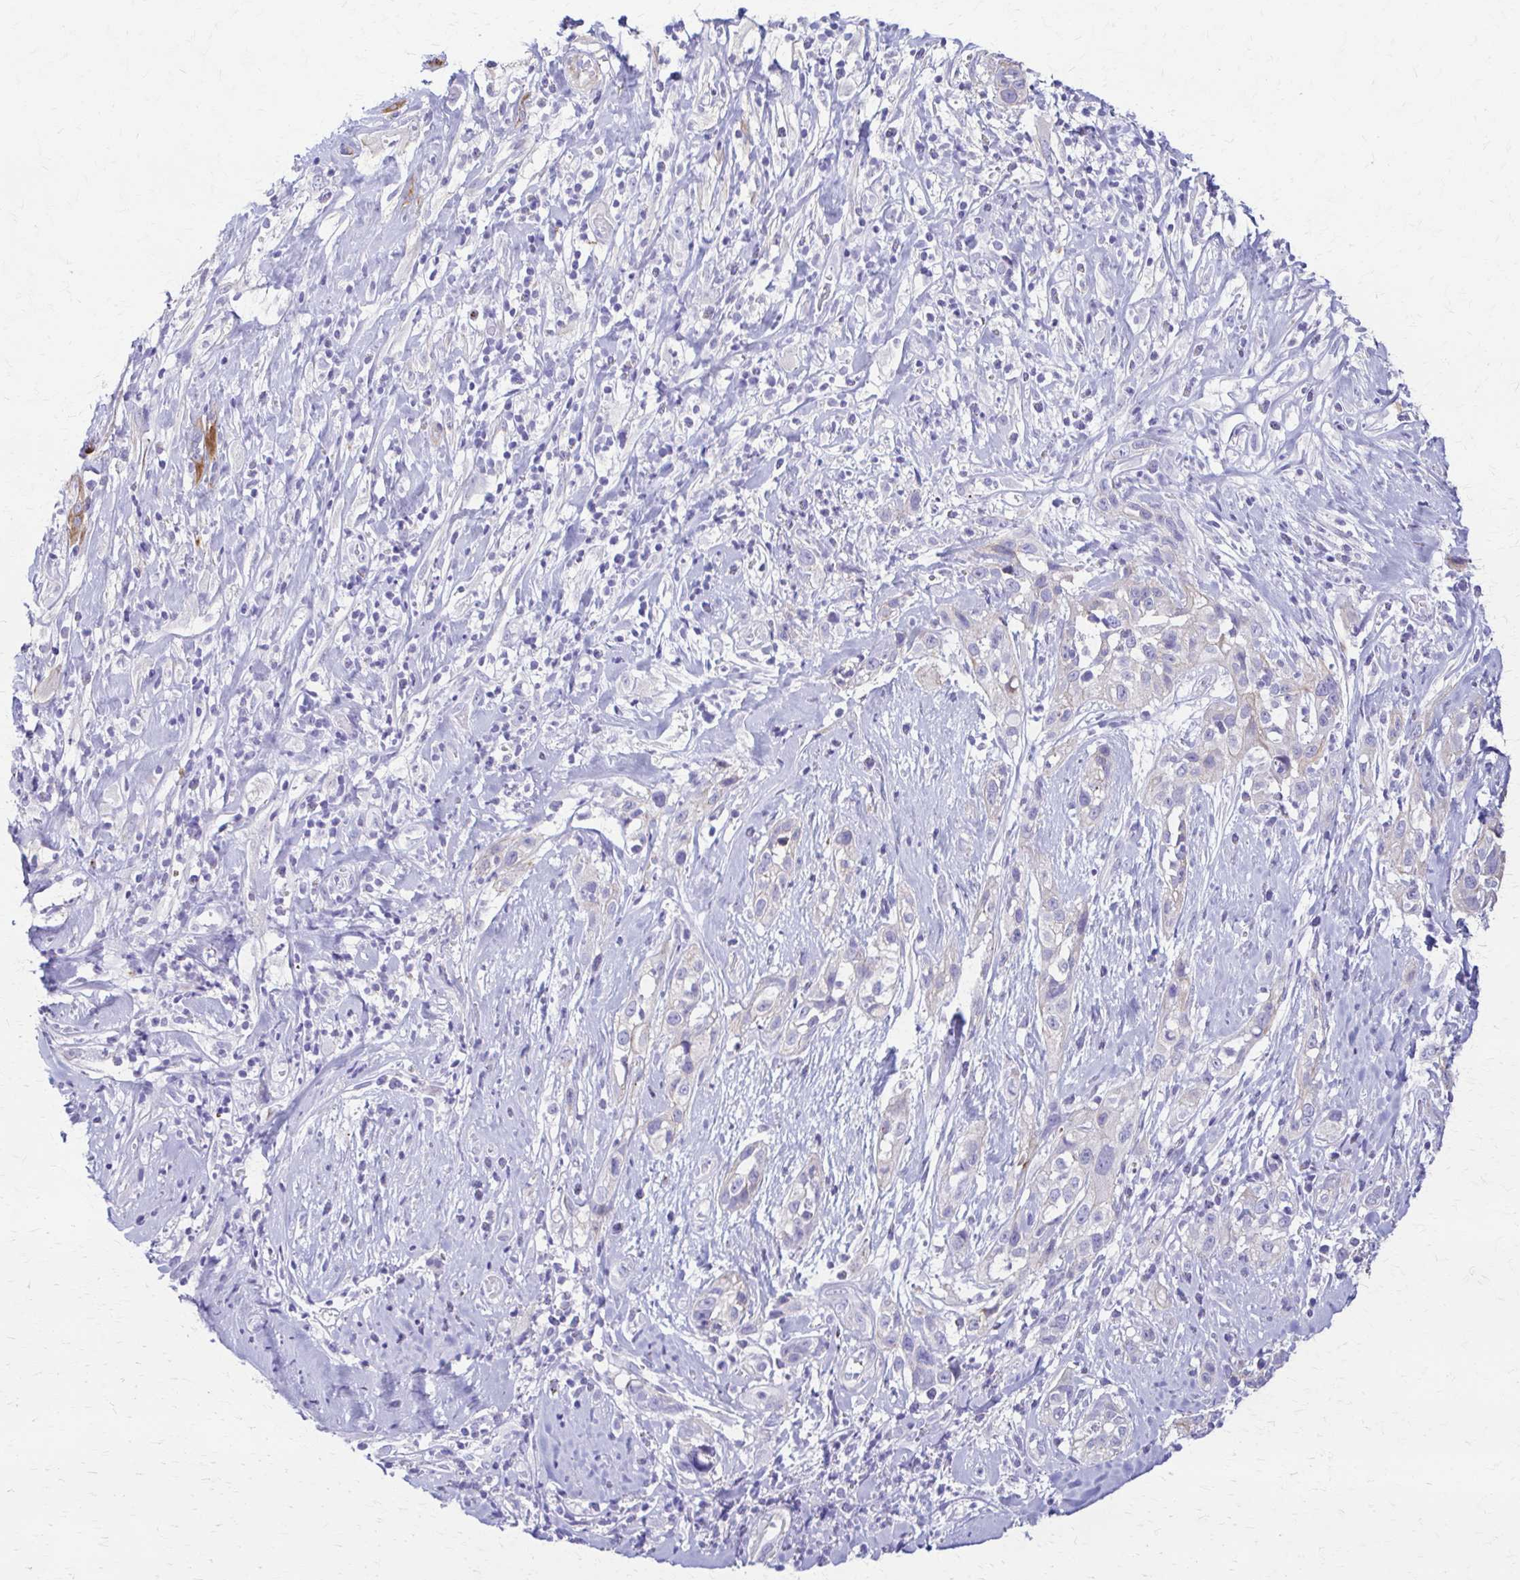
{"staining": {"intensity": "weak", "quantity": "25%-75%", "location": "cytoplasmic/membranous"}, "tissue": "skin cancer", "cell_type": "Tumor cells", "image_type": "cancer", "snomed": [{"axis": "morphology", "description": "Squamous cell carcinoma, NOS"}, {"axis": "topography", "description": "Skin"}], "caption": "A low amount of weak cytoplasmic/membranous expression is seen in about 25%-75% of tumor cells in skin cancer tissue.", "gene": "DSP", "patient": {"sex": "male", "age": 82}}